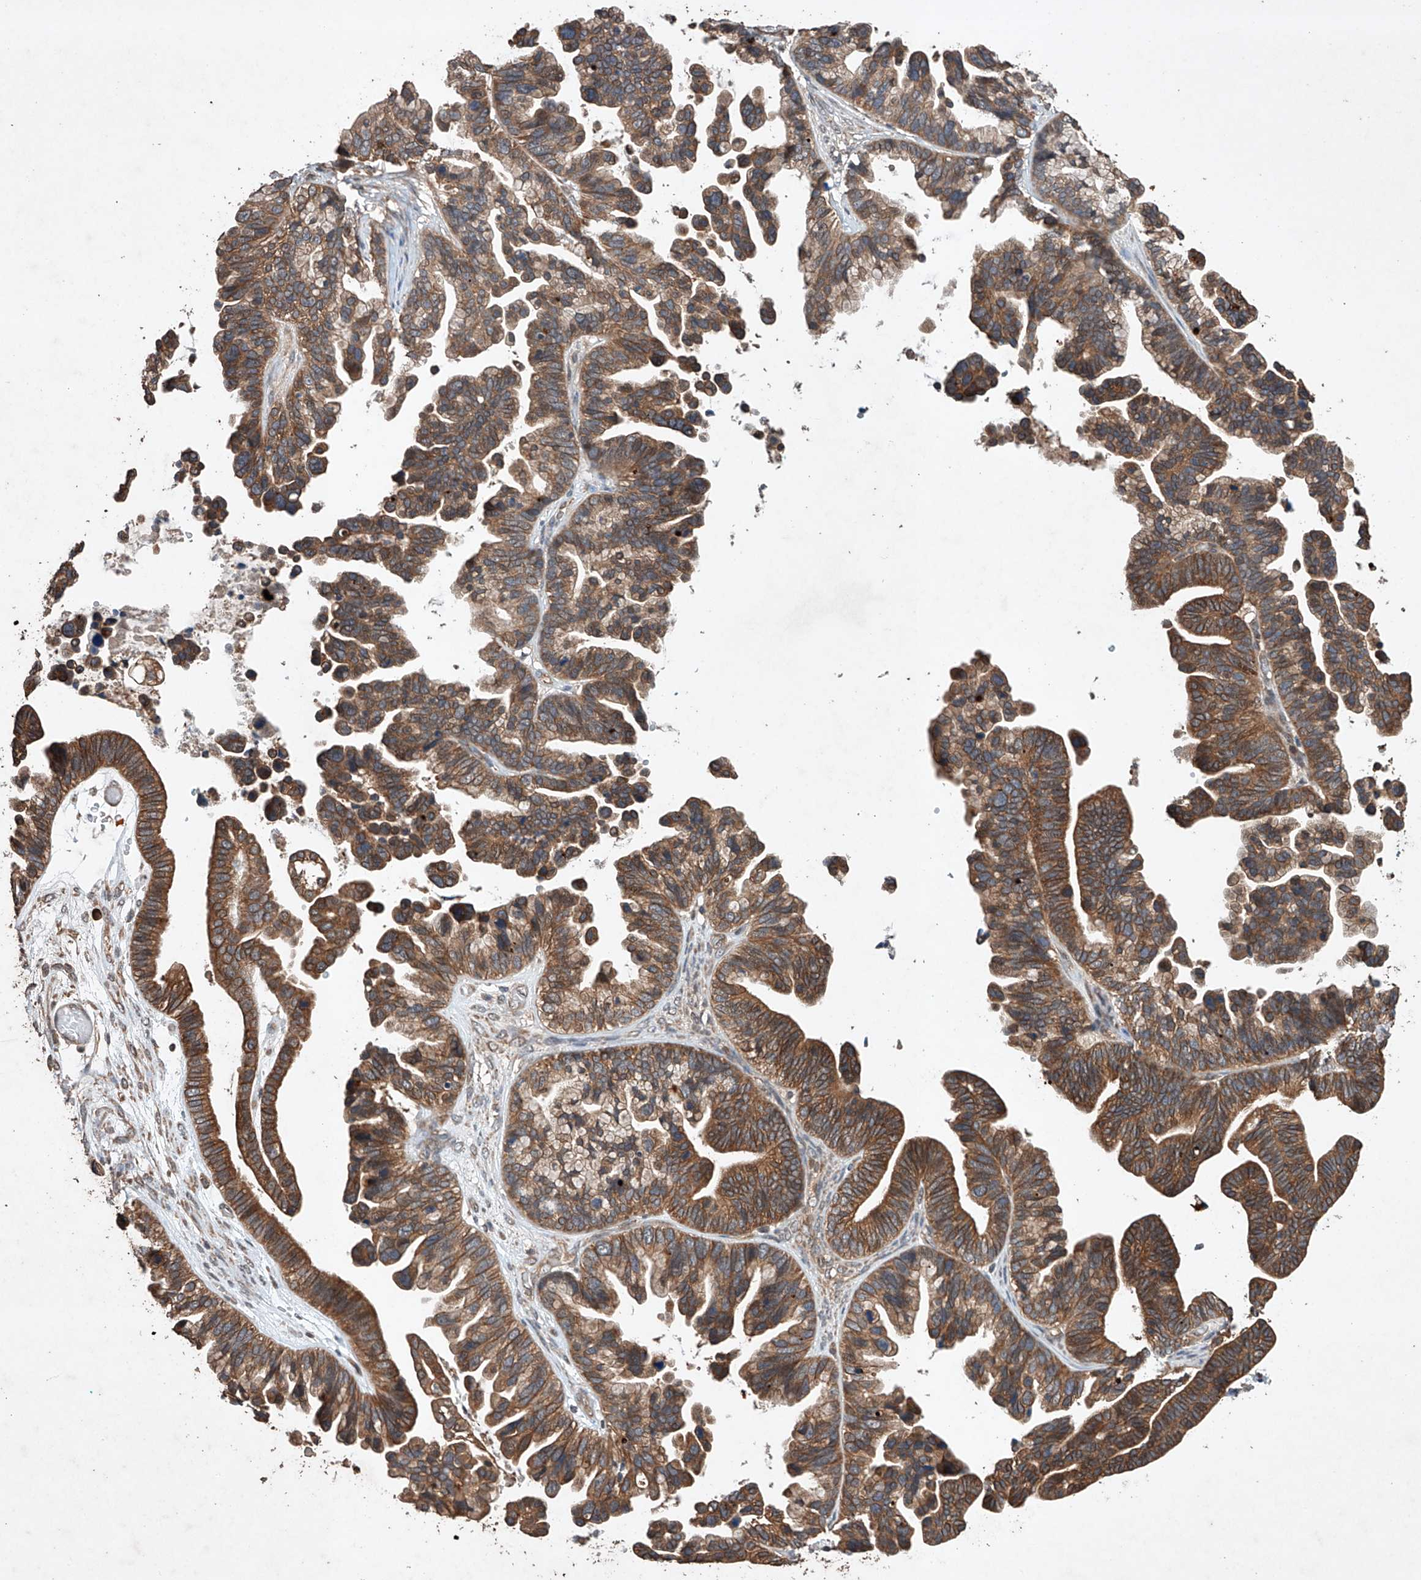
{"staining": {"intensity": "moderate", "quantity": ">75%", "location": "cytoplasmic/membranous"}, "tissue": "ovarian cancer", "cell_type": "Tumor cells", "image_type": "cancer", "snomed": [{"axis": "morphology", "description": "Cystadenocarcinoma, serous, NOS"}, {"axis": "topography", "description": "Ovary"}], "caption": "Immunohistochemistry histopathology image of human serous cystadenocarcinoma (ovarian) stained for a protein (brown), which displays medium levels of moderate cytoplasmic/membranous staining in about >75% of tumor cells.", "gene": "LURAP1", "patient": {"sex": "female", "age": 56}}